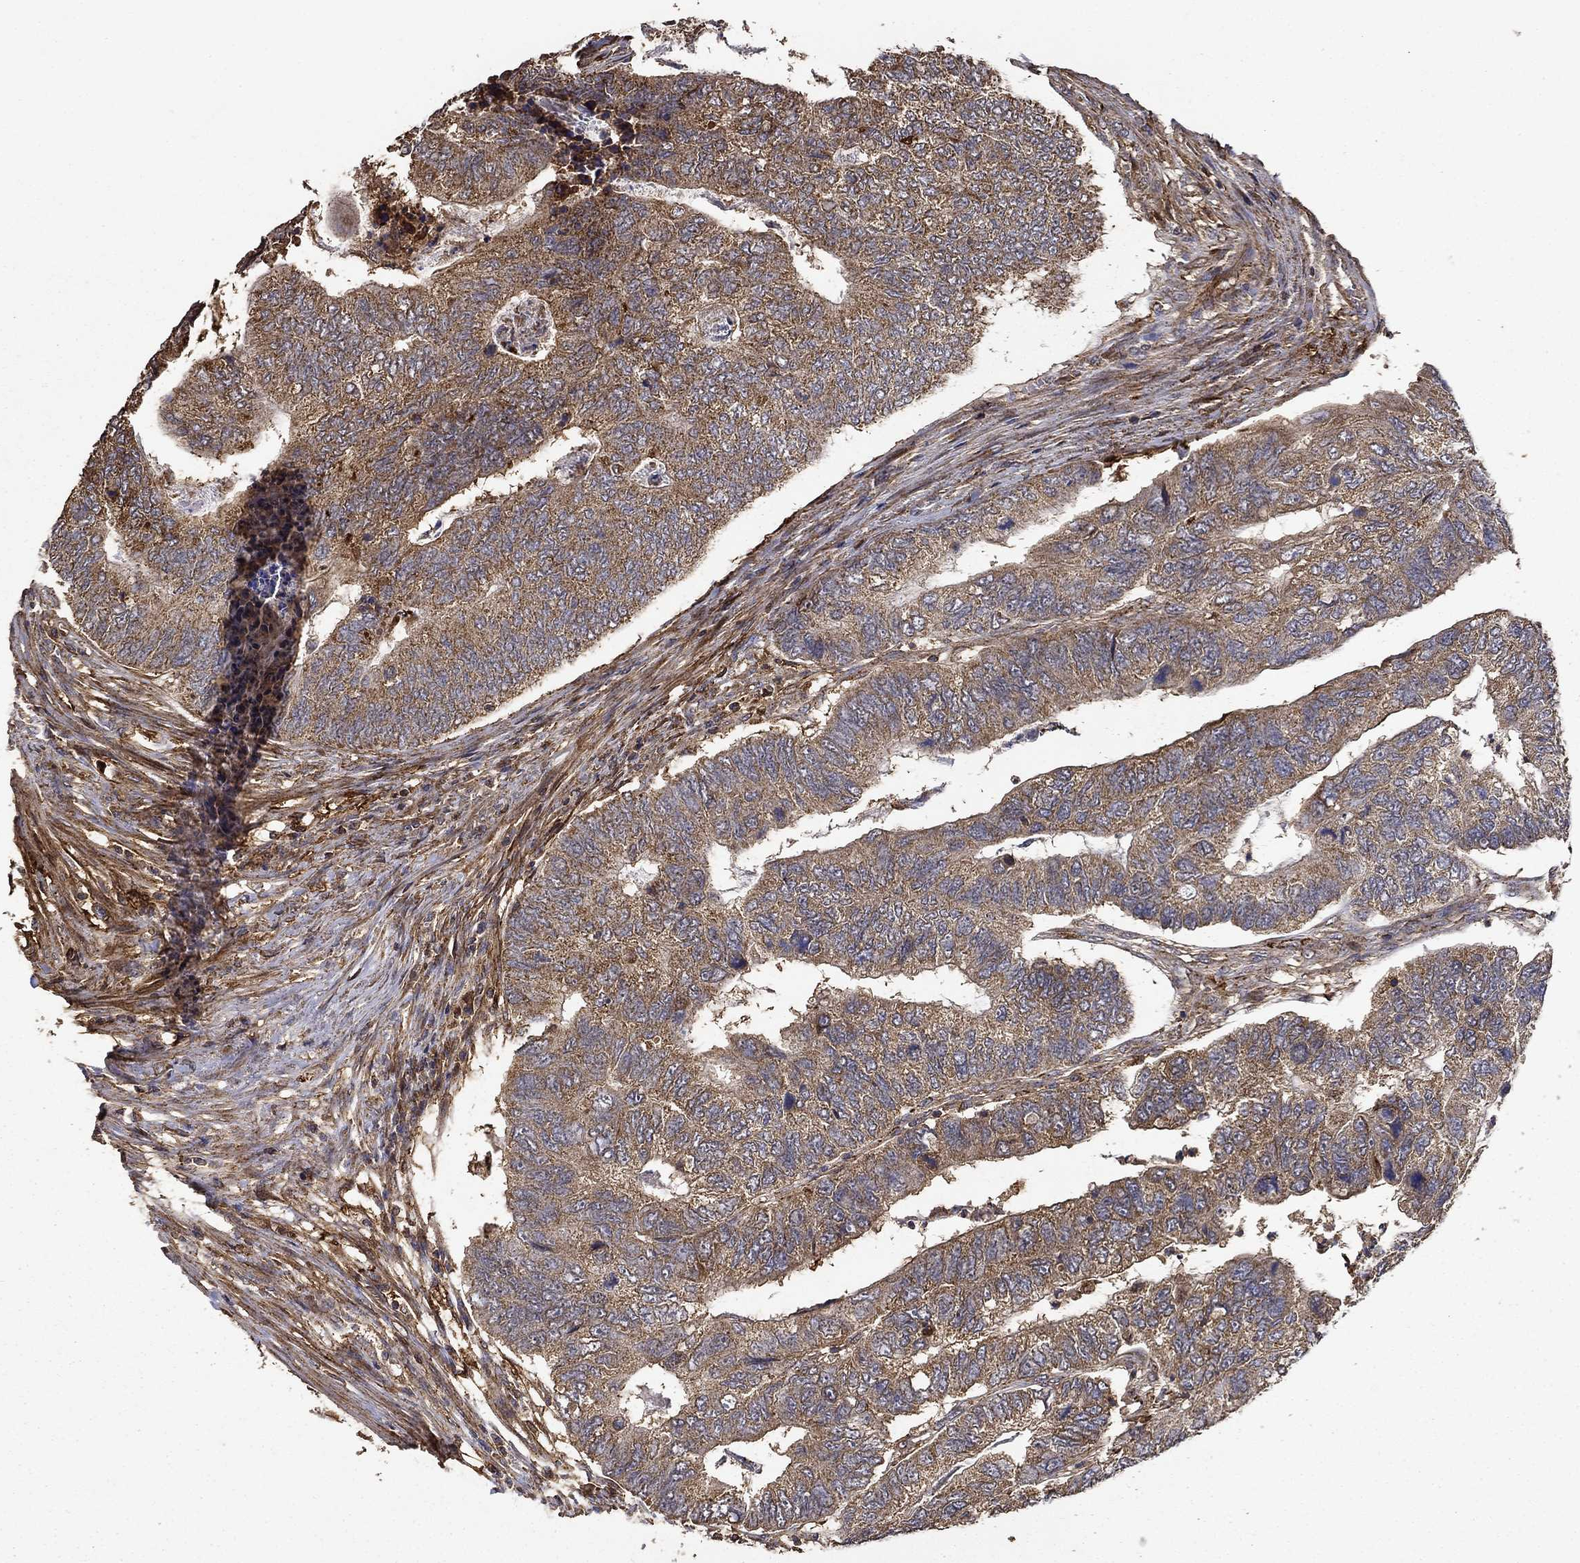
{"staining": {"intensity": "moderate", "quantity": "25%-75%", "location": "cytoplasmic/membranous"}, "tissue": "colorectal cancer", "cell_type": "Tumor cells", "image_type": "cancer", "snomed": [{"axis": "morphology", "description": "Adenocarcinoma, NOS"}, {"axis": "topography", "description": "Colon"}], "caption": "The image displays a brown stain indicating the presence of a protein in the cytoplasmic/membranous of tumor cells in colorectal adenocarcinoma. Using DAB (3,3'-diaminobenzidine) (brown) and hematoxylin (blue) stains, captured at high magnification using brightfield microscopy.", "gene": "IFRD1", "patient": {"sex": "female", "age": 67}}